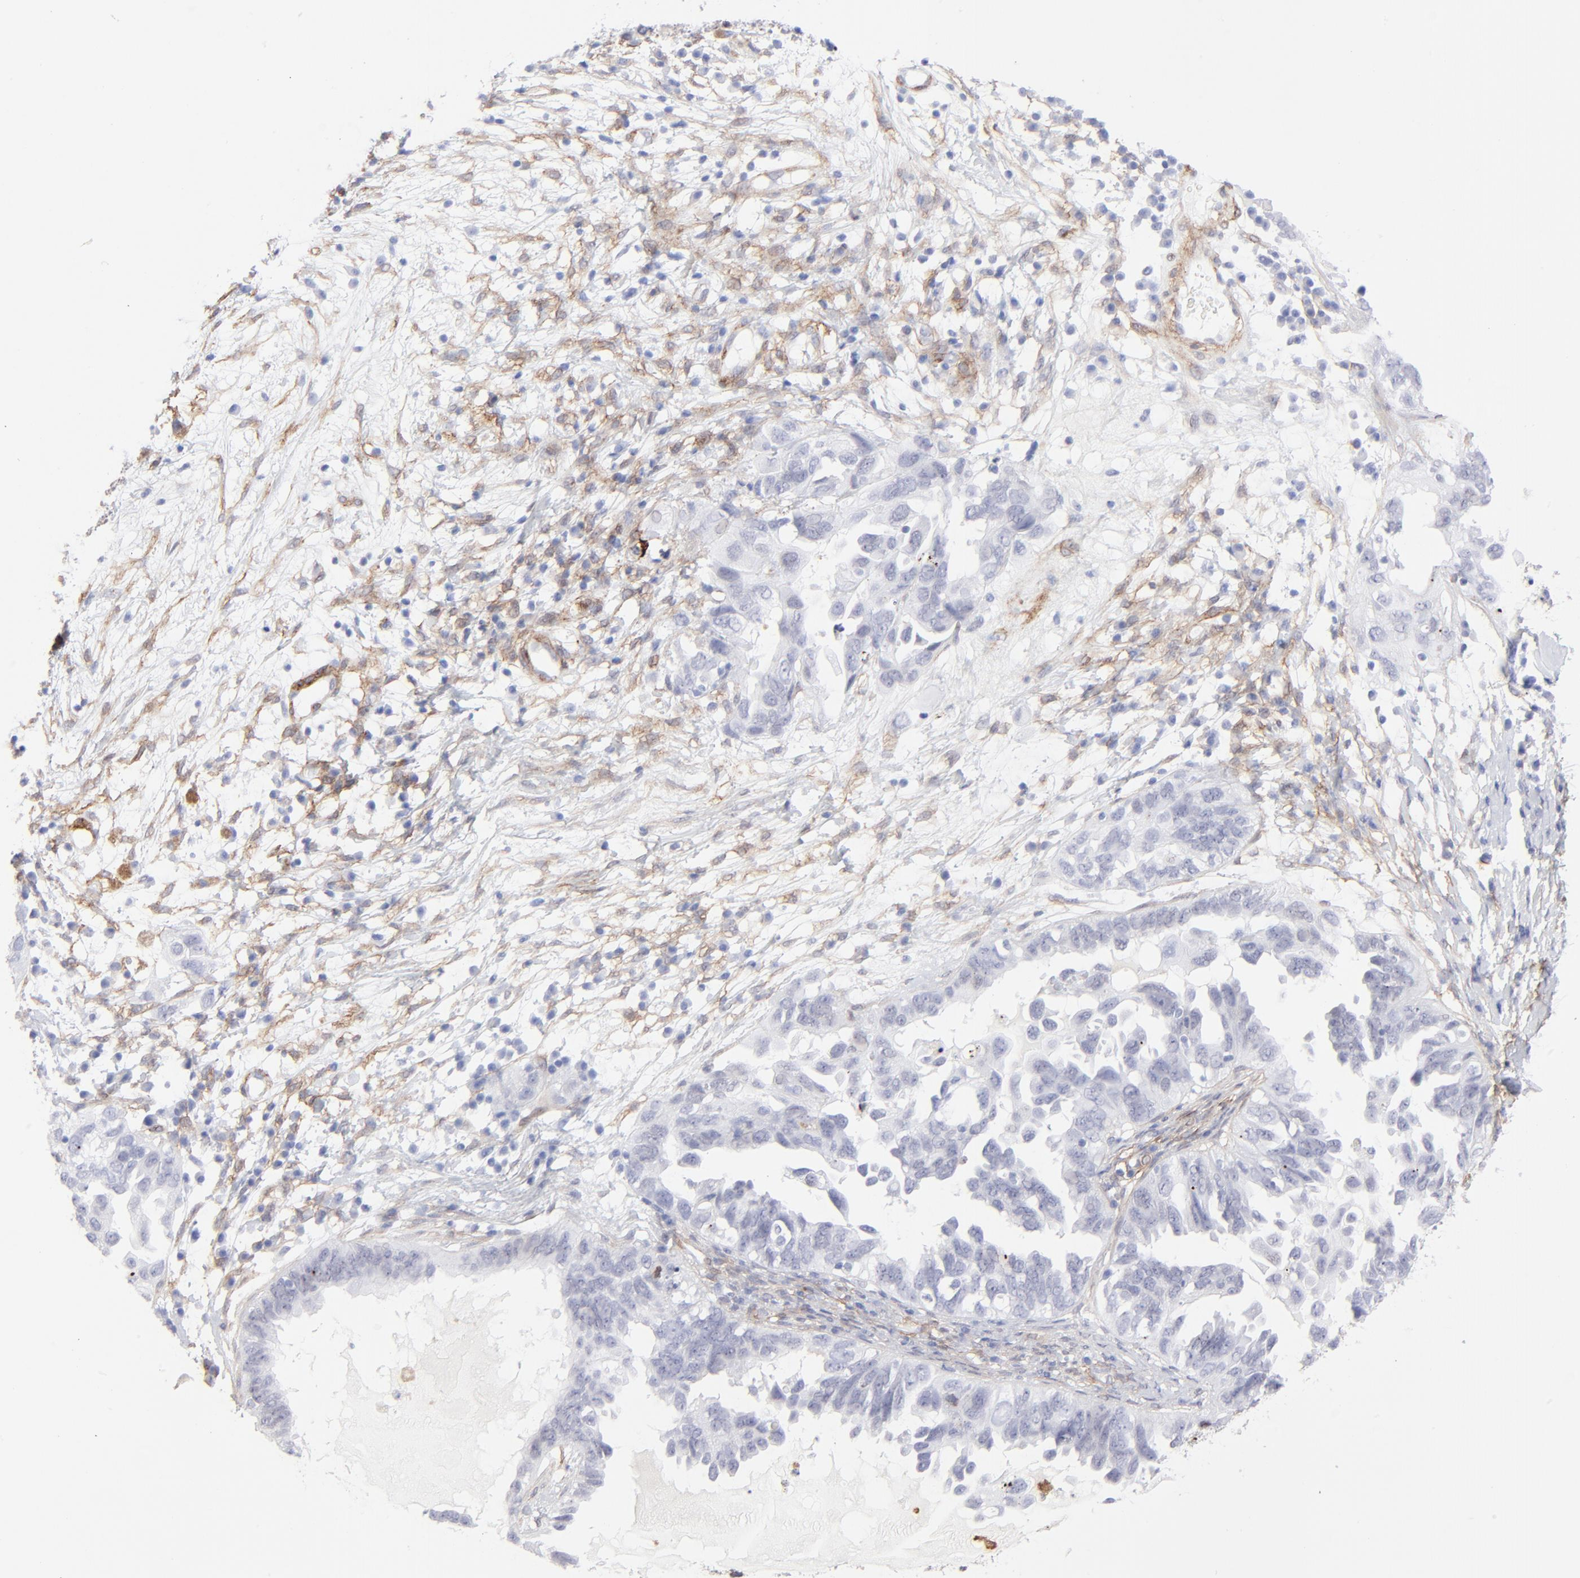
{"staining": {"intensity": "moderate", "quantity": "<25%", "location": "cytoplasmic/membranous,nuclear"}, "tissue": "ovarian cancer", "cell_type": "Tumor cells", "image_type": "cancer", "snomed": [{"axis": "morphology", "description": "Cystadenocarcinoma, serous, NOS"}, {"axis": "topography", "description": "Ovary"}], "caption": "Ovarian cancer stained for a protein (brown) displays moderate cytoplasmic/membranous and nuclear positive staining in approximately <25% of tumor cells.", "gene": "PDGFRB", "patient": {"sex": "female", "age": 82}}